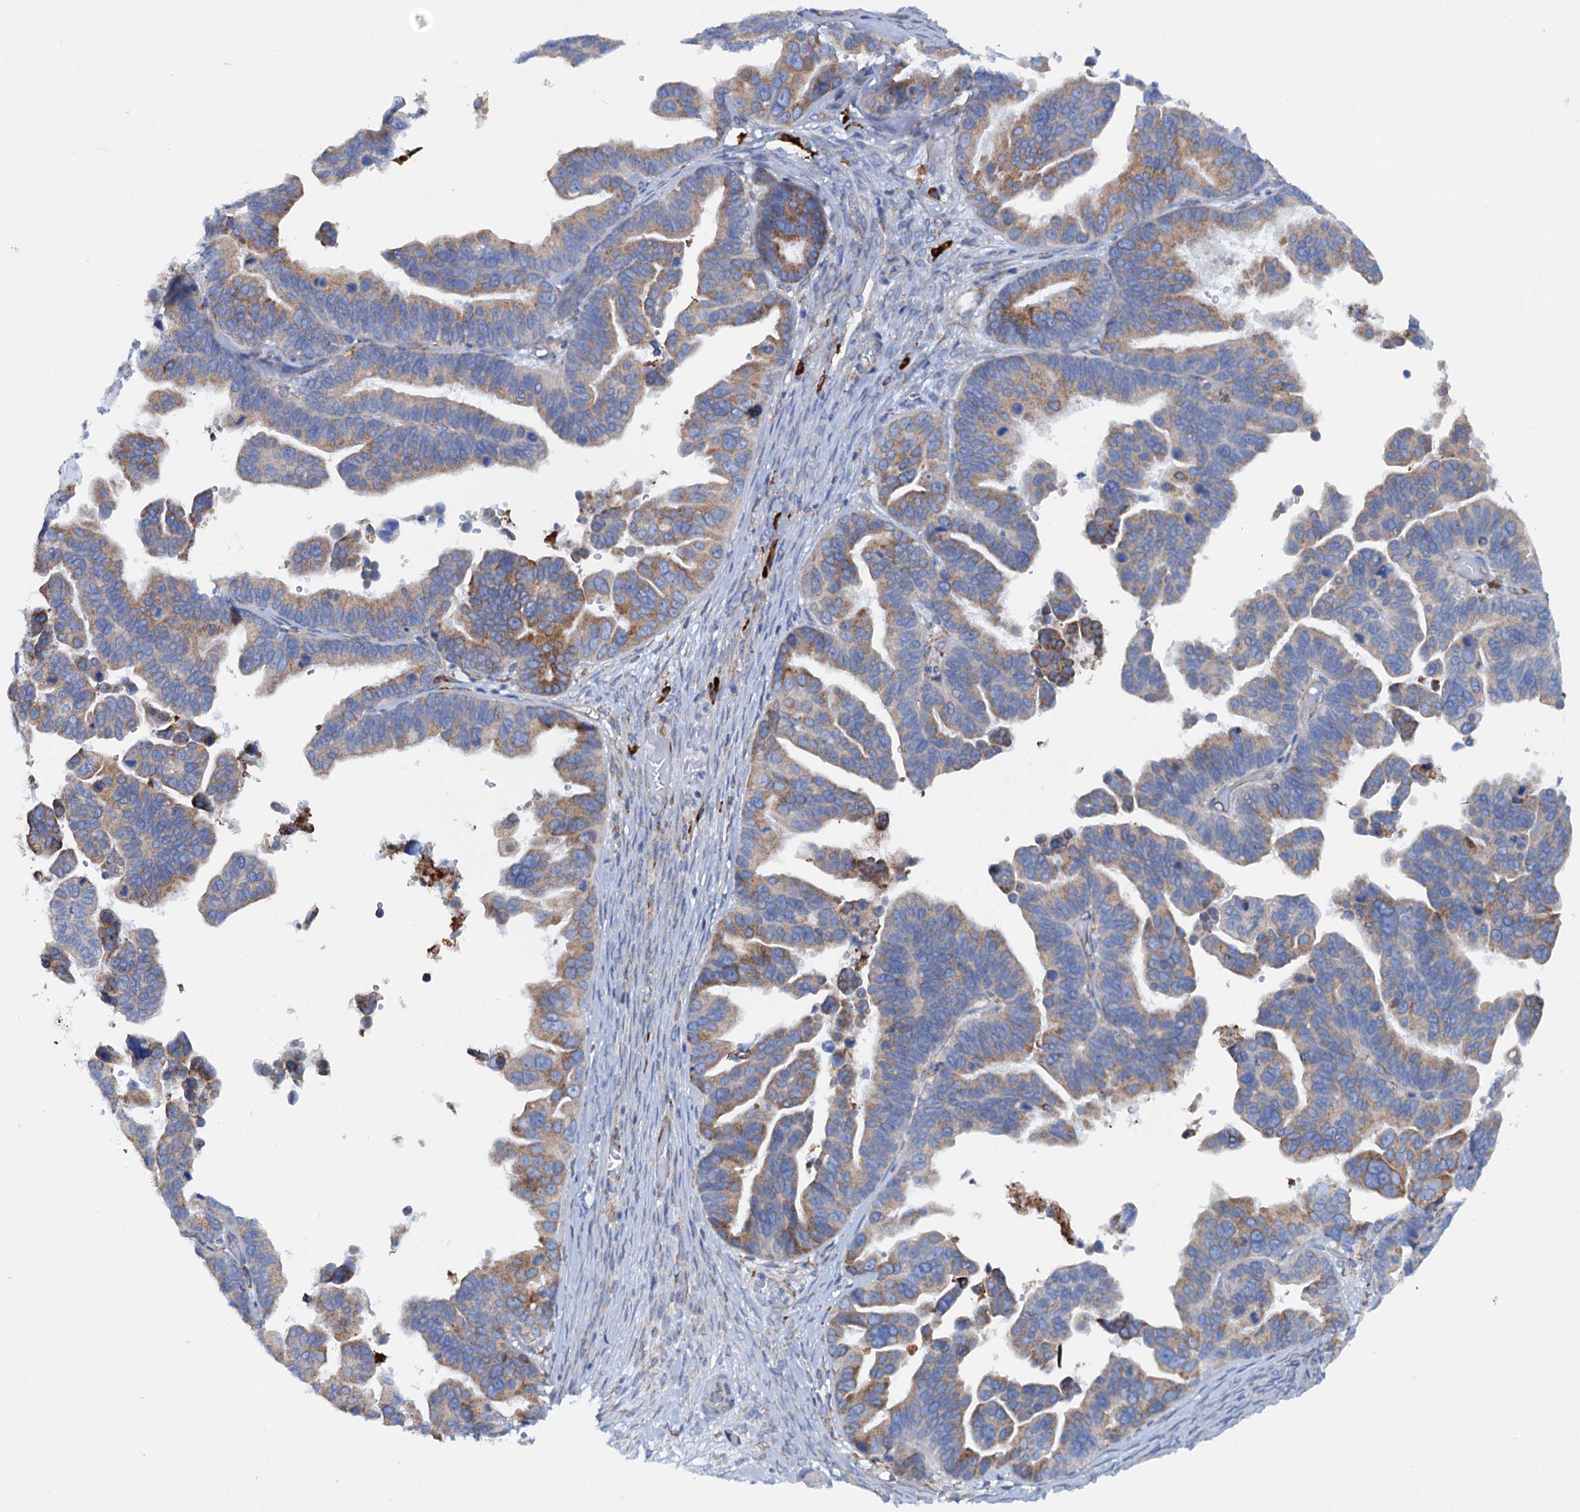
{"staining": {"intensity": "moderate", "quantity": ">75%", "location": "cytoplasmic/membranous"}, "tissue": "ovarian cancer", "cell_type": "Tumor cells", "image_type": "cancer", "snomed": [{"axis": "morphology", "description": "Cystadenocarcinoma, serous, NOS"}, {"axis": "topography", "description": "Ovary"}], "caption": "Ovarian serous cystadenocarcinoma stained with a protein marker displays moderate staining in tumor cells.", "gene": "SHE", "patient": {"sex": "female", "age": 56}}